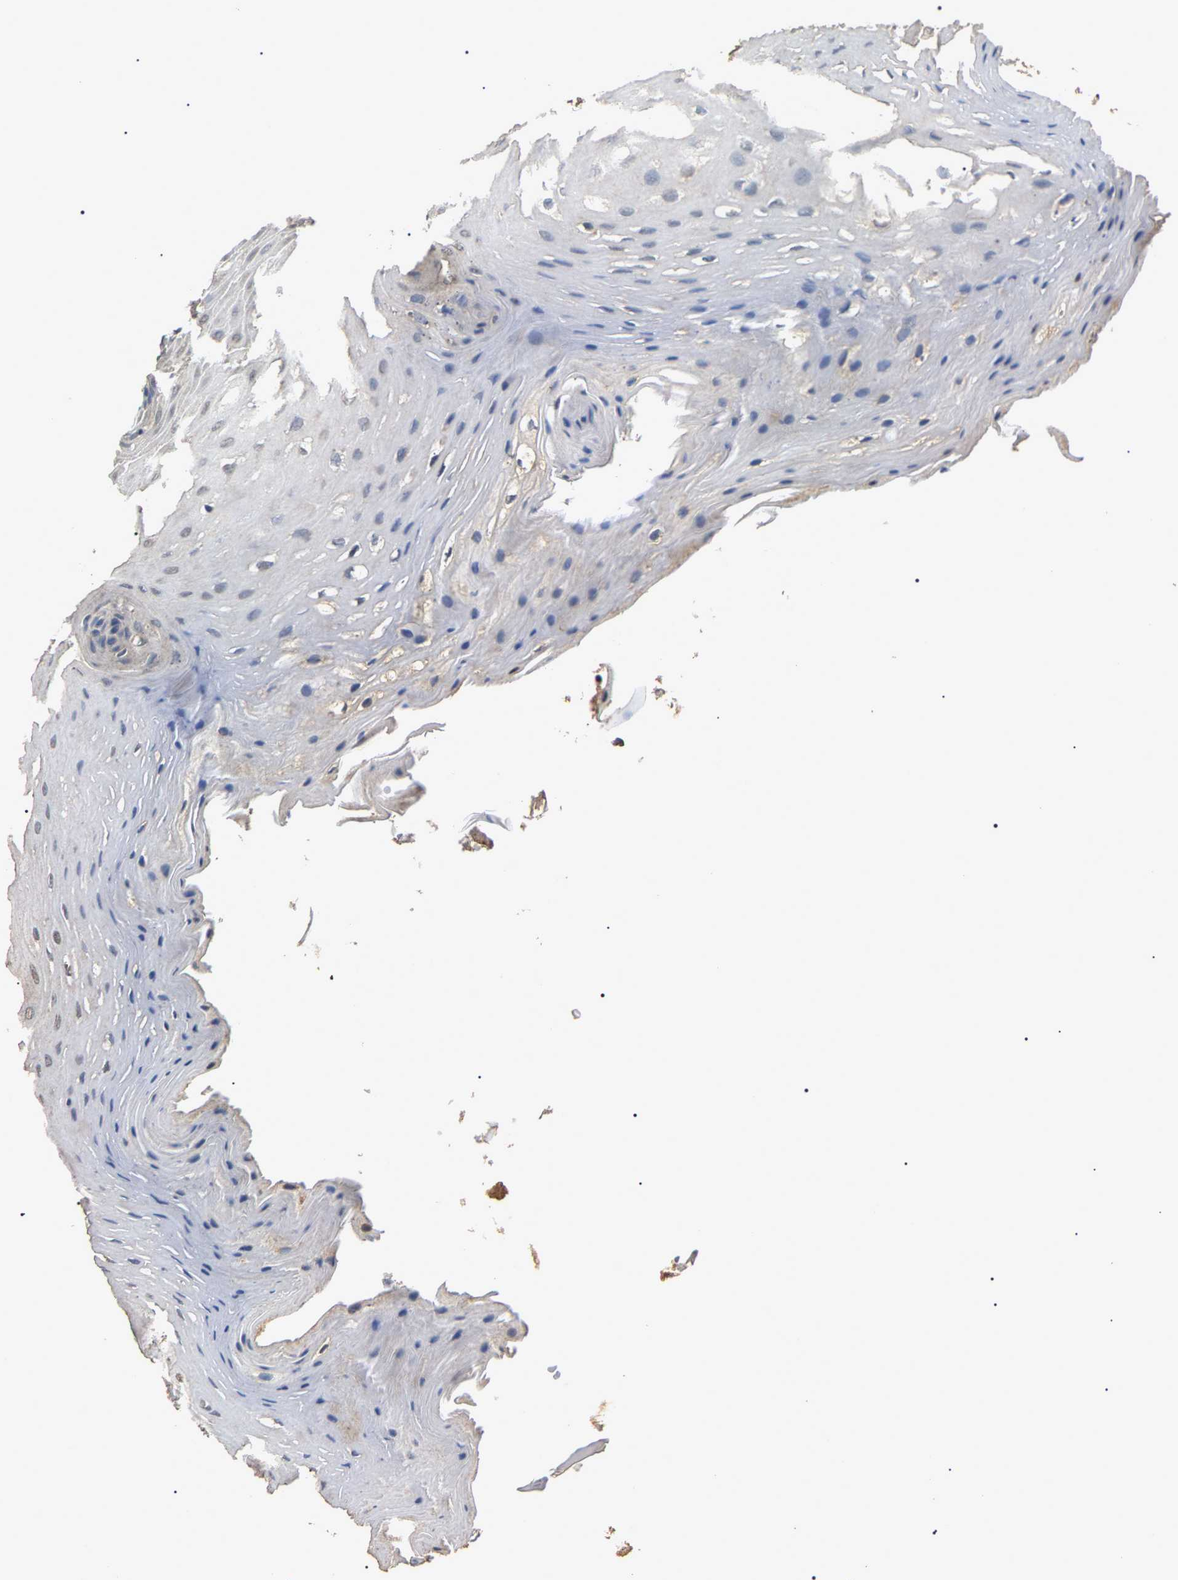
{"staining": {"intensity": "weak", "quantity": "<25%", "location": "cytoplasmic/membranous"}, "tissue": "oral mucosa", "cell_type": "Squamous epithelial cells", "image_type": "normal", "snomed": [{"axis": "morphology", "description": "Normal tissue, NOS"}, {"axis": "morphology", "description": "Squamous cell carcinoma, NOS"}, {"axis": "topography", "description": "Oral tissue"}, {"axis": "topography", "description": "Head-Neck"}], "caption": "This is a micrograph of immunohistochemistry staining of normal oral mucosa, which shows no staining in squamous epithelial cells. Nuclei are stained in blue.", "gene": "PSMD8", "patient": {"sex": "male", "age": 71}}